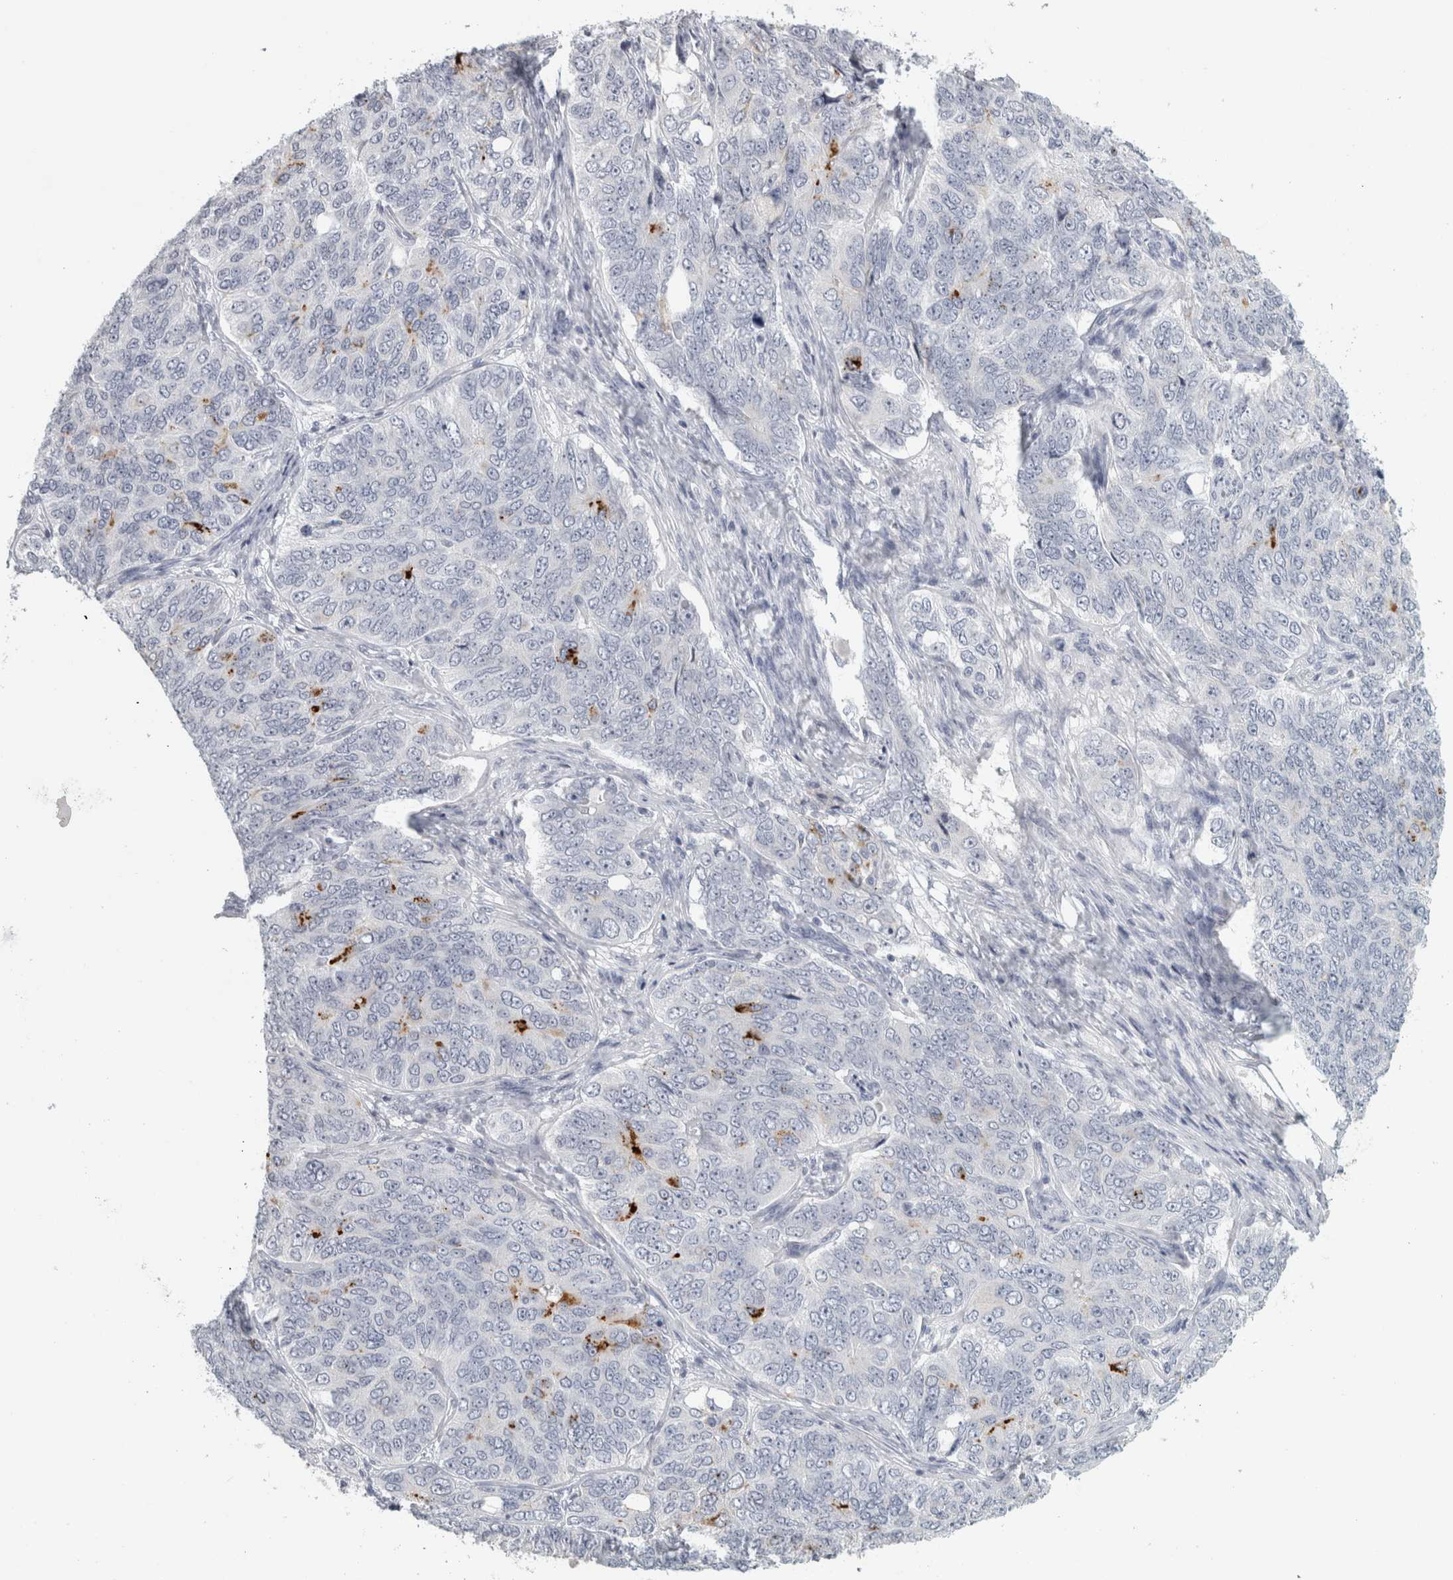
{"staining": {"intensity": "negative", "quantity": "none", "location": "none"}, "tissue": "ovarian cancer", "cell_type": "Tumor cells", "image_type": "cancer", "snomed": [{"axis": "morphology", "description": "Carcinoma, endometroid"}, {"axis": "topography", "description": "Ovary"}], "caption": "This image is of ovarian cancer (endometroid carcinoma) stained with IHC to label a protein in brown with the nuclei are counter-stained blue. There is no positivity in tumor cells.", "gene": "CPE", "patient": {"sex": "female", "age": 51}}